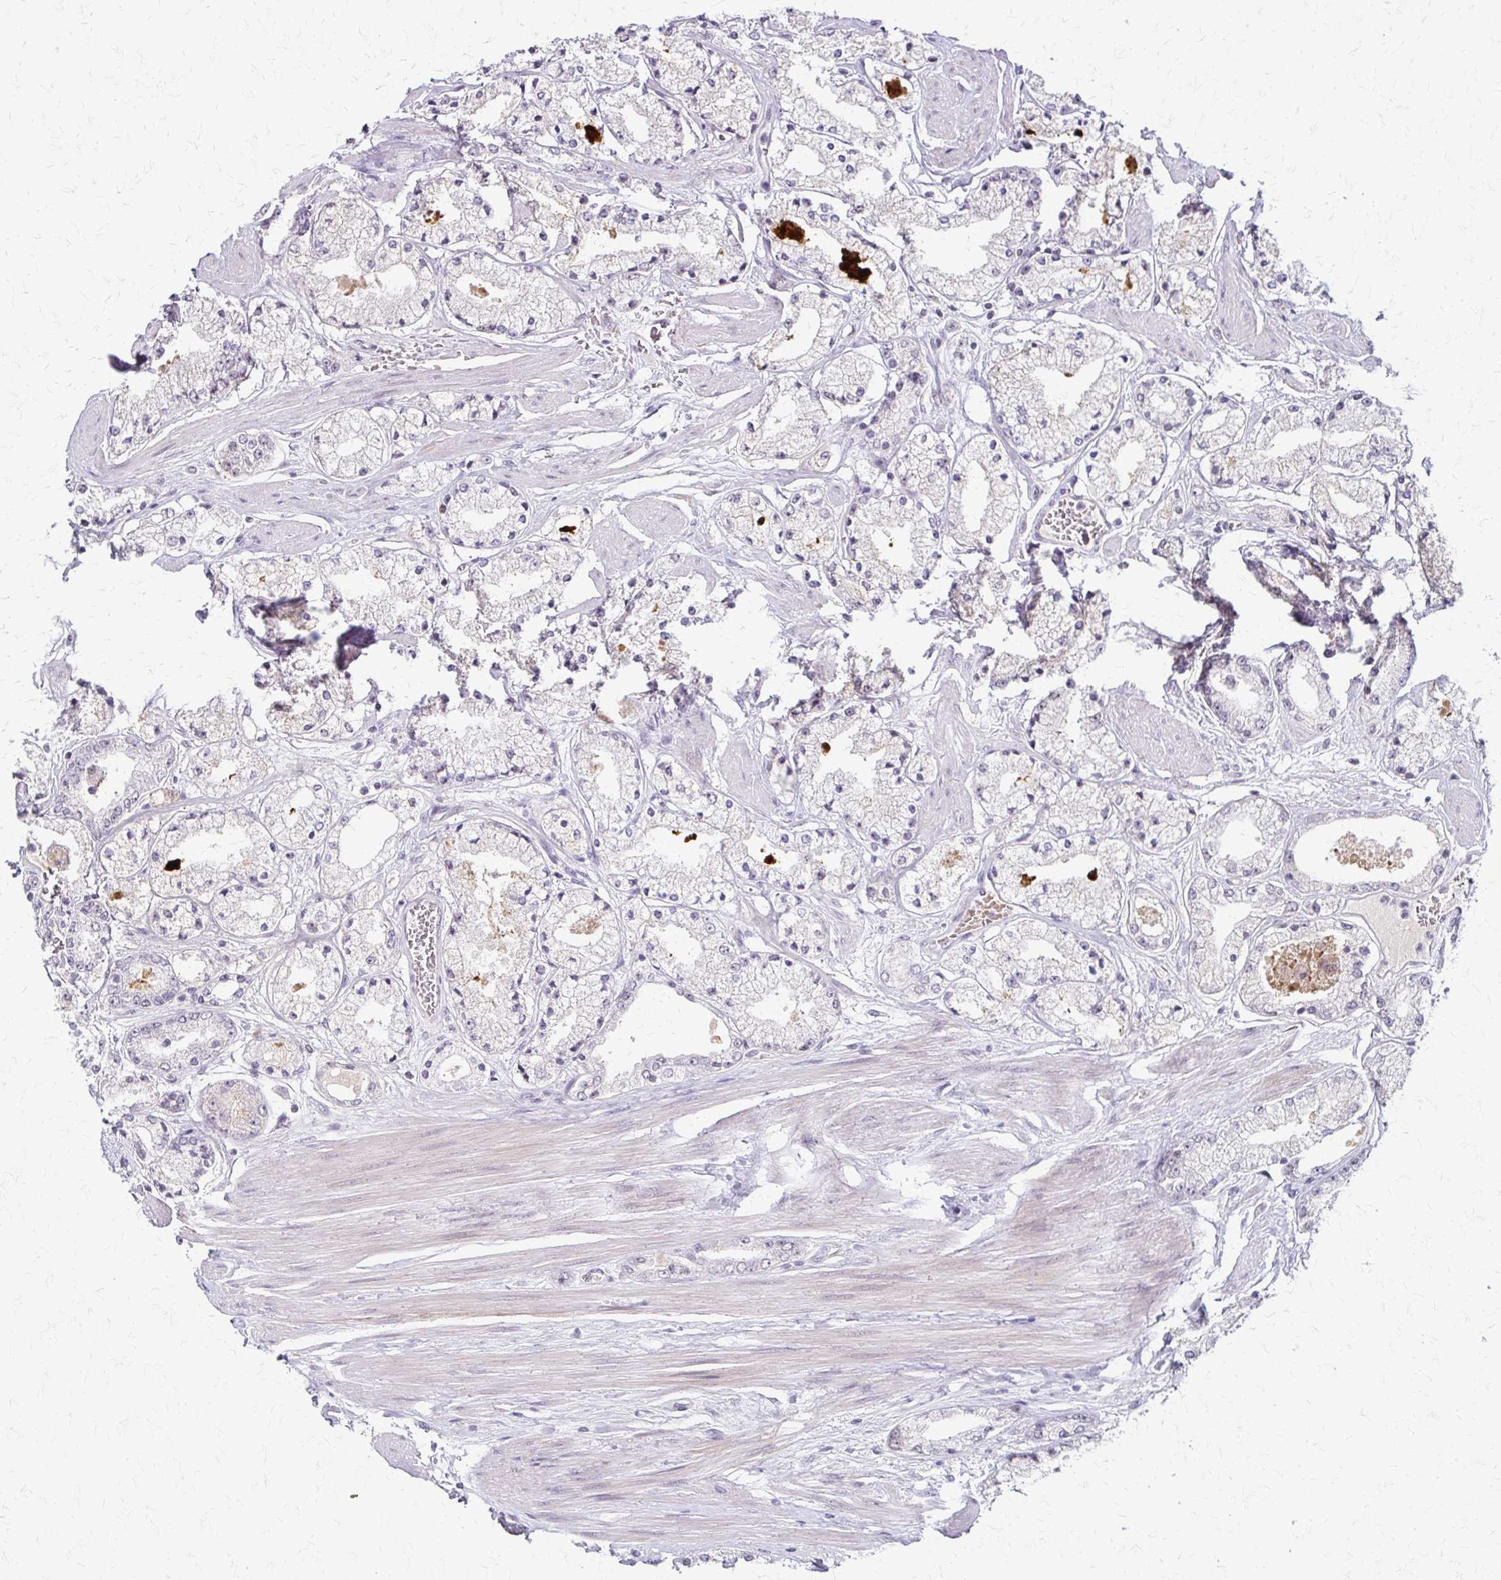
{"staining": {"intensity": "negative", "quantity": "none", "location": "none"}, "tissue": "prostate cancer", "cell_type": "Tumor cells", "image_type": "cancer", "snomed": [{"axis": "morphology", "description": "Adenocarcinoma, High grade"}, {"axis": "topography", "description": "Prostate"}], "caption": "High magnification brightfield microscopy of prostate adenocarcinoma (high-grade) stained with DAB (brown) and counterstained with hematoxylin (blue): tumor cells show no significant expression.", "gene": "EED", "patient": {"sex": "male", "age": 63}}